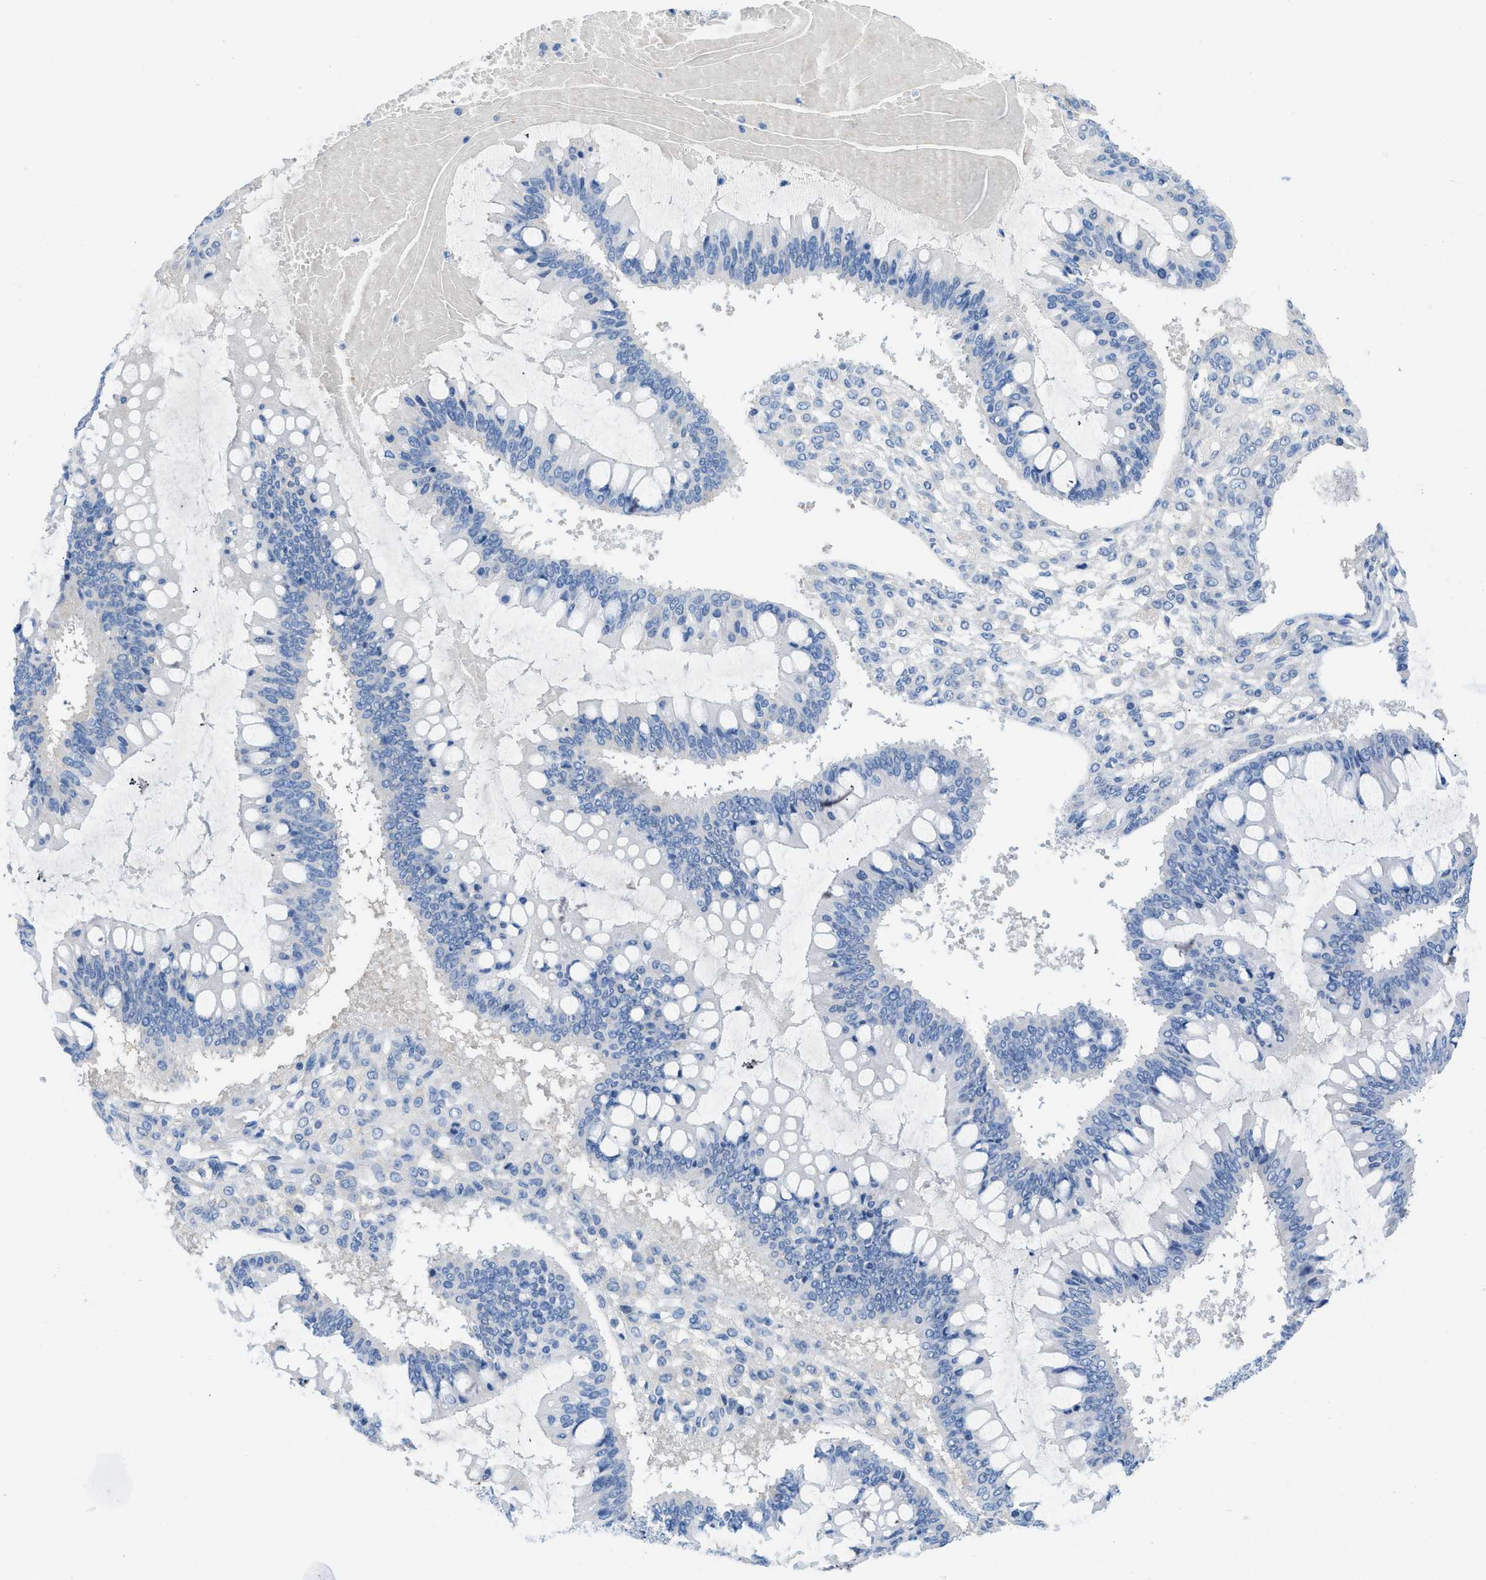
{"staining": {"intensity": "negative", "quantity": "none", "location": "none"}, "tissue": "ovarian cancer", "cell_type": "Tumor cells", "image_type": "cancer", "snomed": [{"axis": "morphology", "description": "Cystadenocarcinoma, mucinous, NOS"}, {"axis": "topography", "description": "Ovary"}], "caption": "The histopathology image displays no significant positivity in tumor cells of ovarian cancer.", "gene": "COL3A1", "patient": {"sex": "female", "age": 73}}